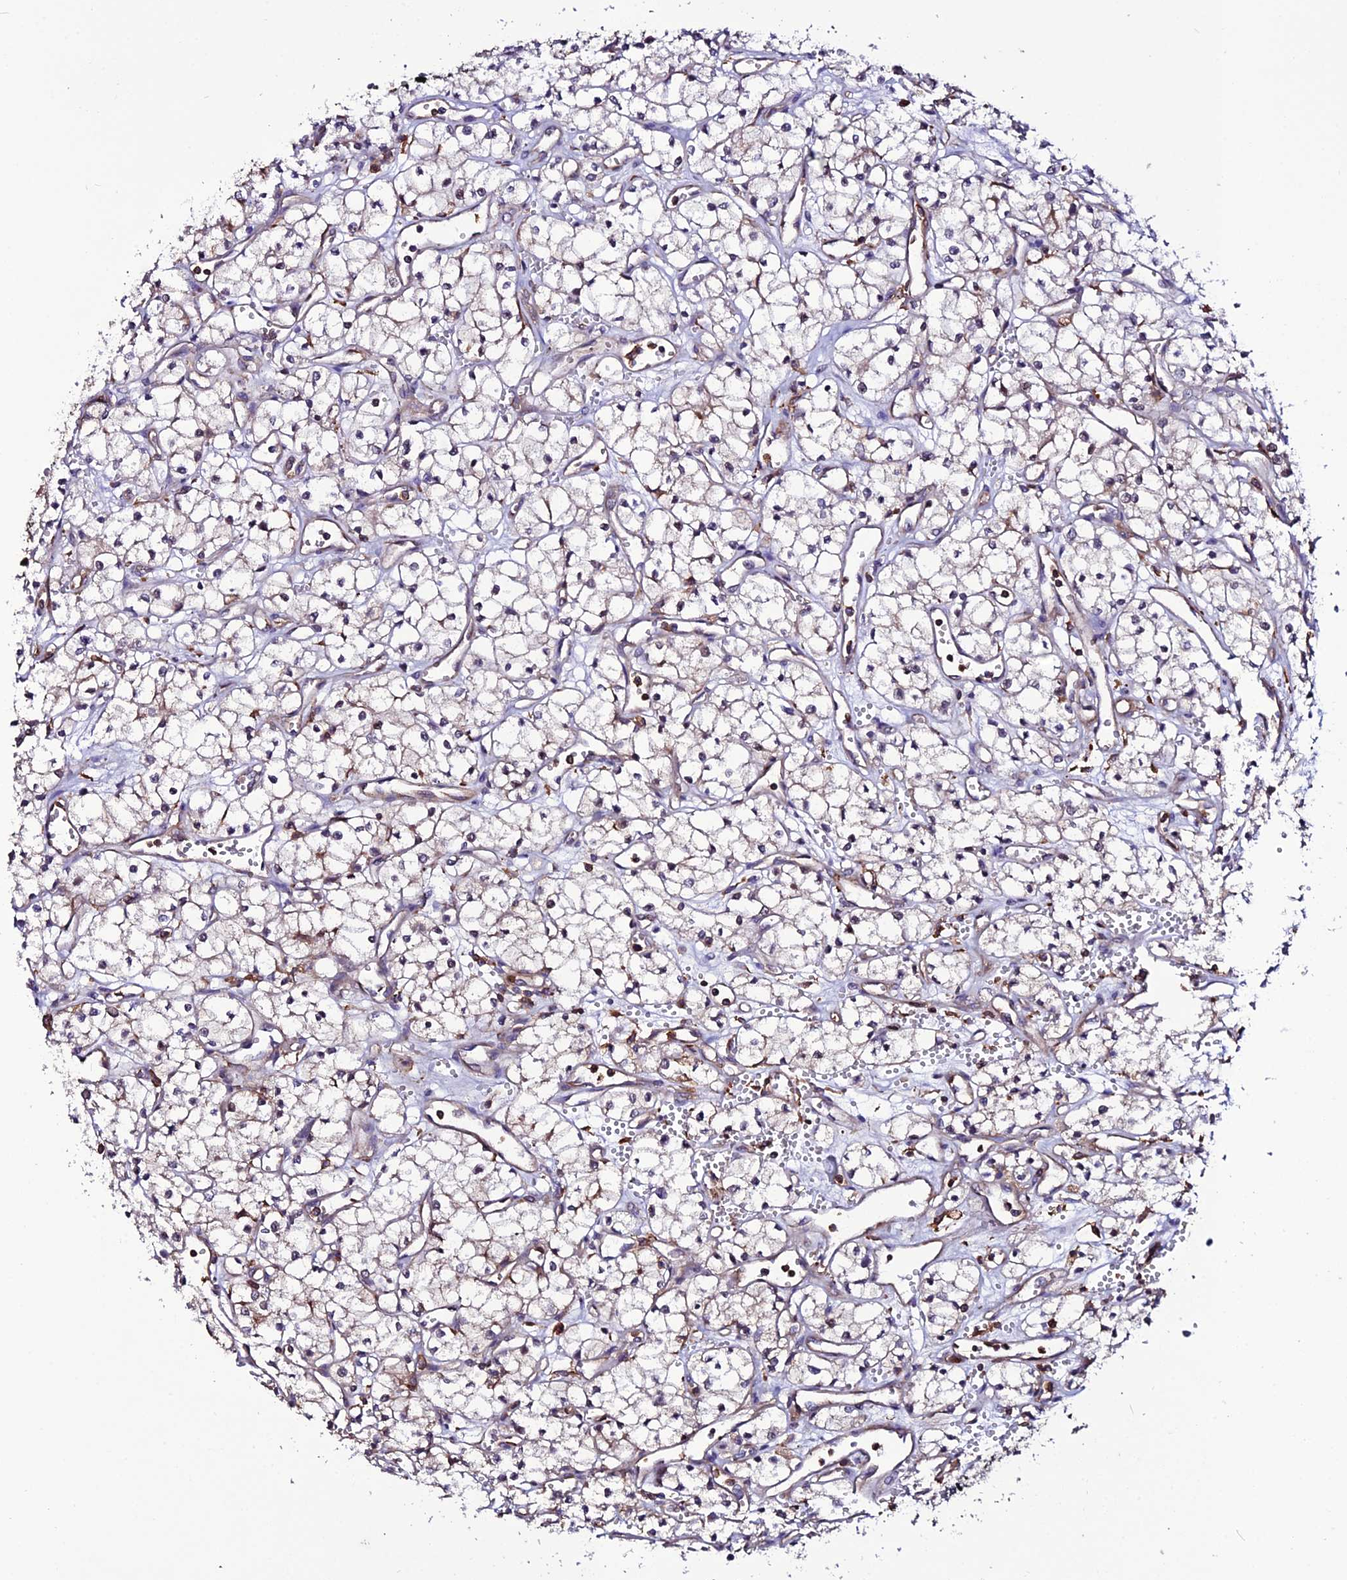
{"staining": {"intensity": "moderate", "quantity": "25%-75%", "location": "nuclear"}, "tissue": "renal cancer", "cell_type": "Tumor cells", "image_type": "cancer", "snomed": [{"axis": "morphology", "description": "Adenocarcinoma, NOS"}, {"axis": "topography", "description": "Kidney"}], "caption": "Moderate nuclear protein staining is identified in about 25%-75% of tumor cells in adenocarcinoma (renal).", "gene": "USP17L15", "patient": {"sex": "male", "age": 59}}